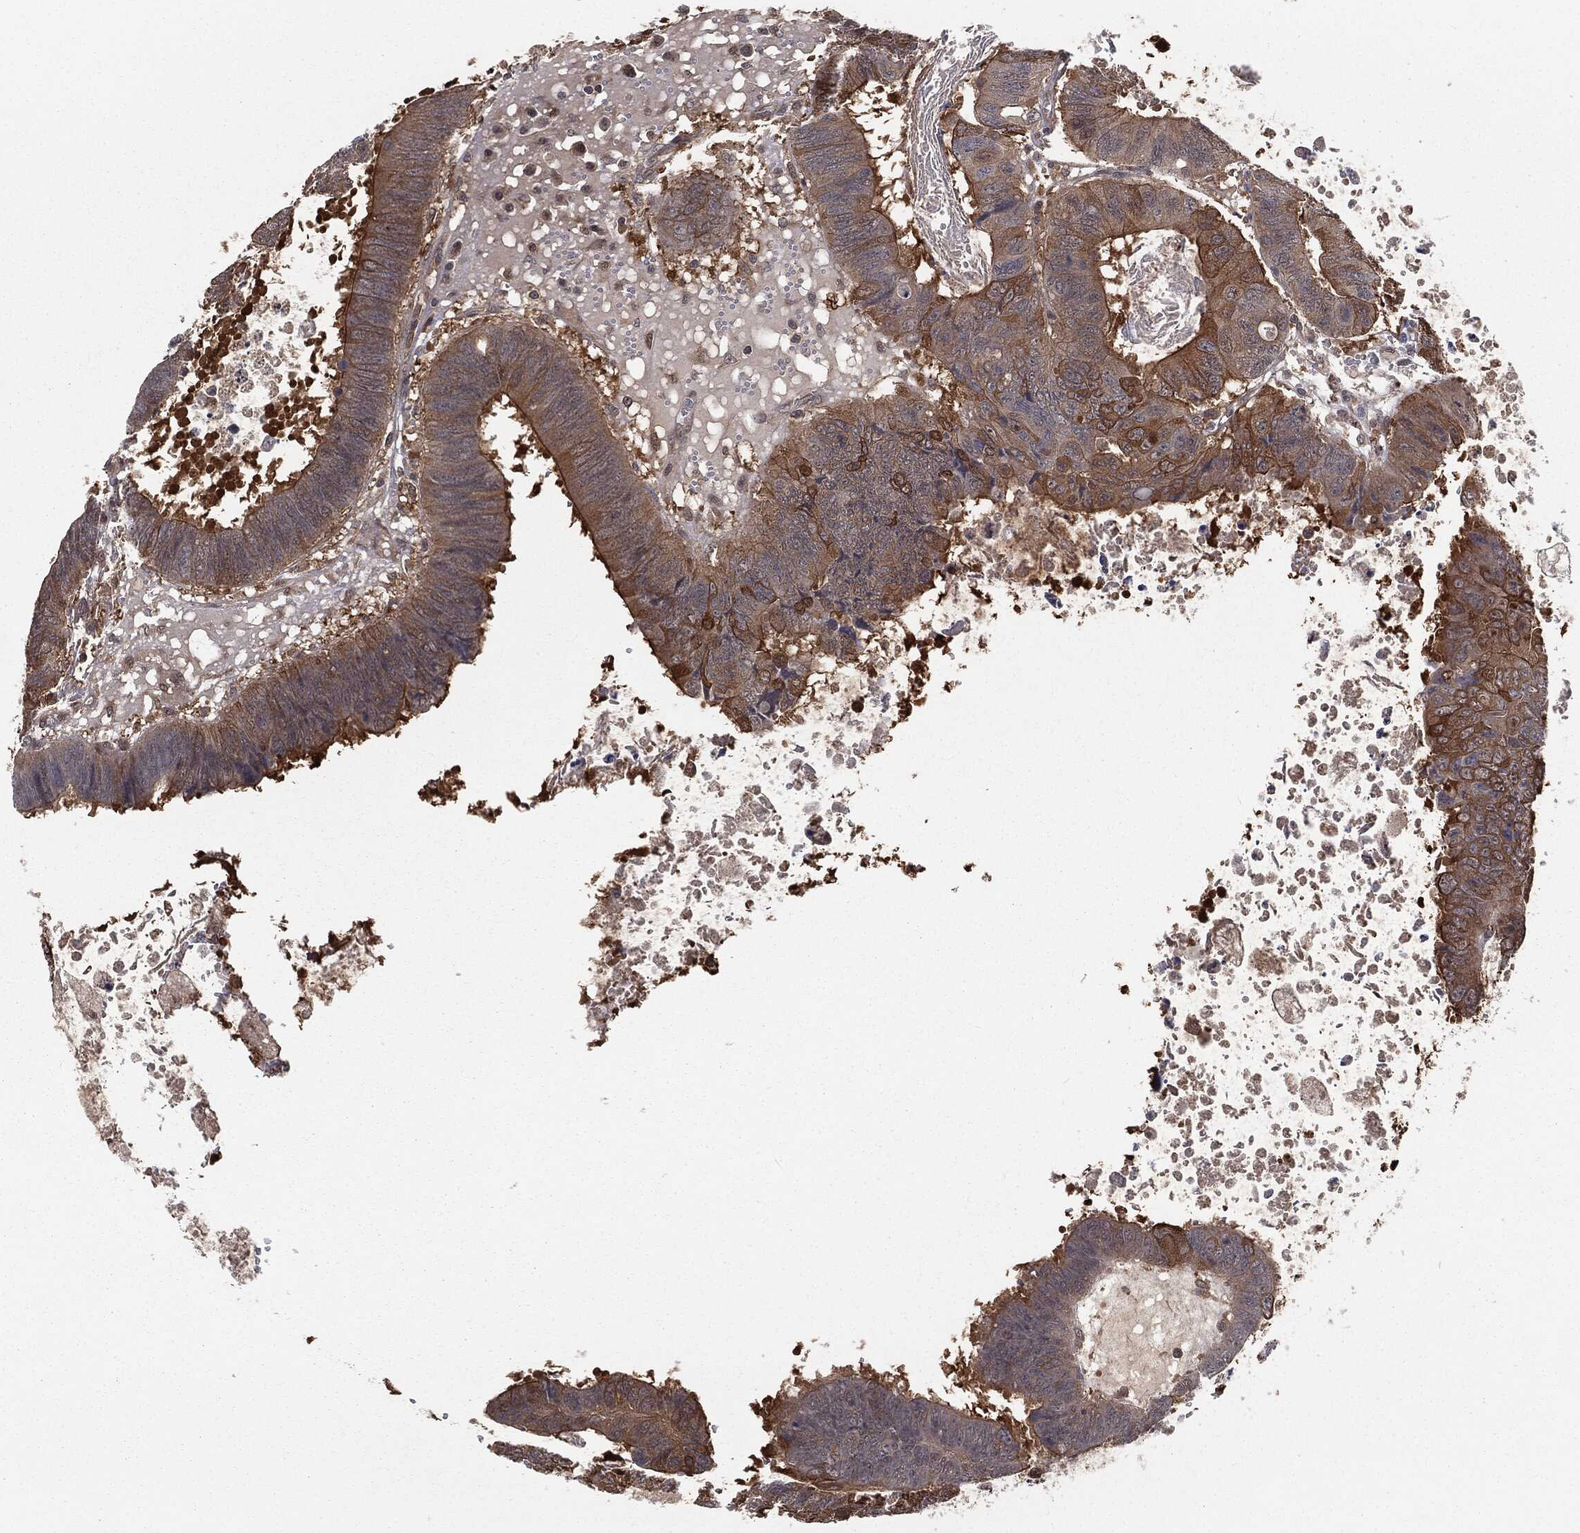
{"staining": {"intensity": "strong", "quantity": "<25%", "location": "cytoplasmic/membranous"}, "tissue": "colorectal cancer", "cell_type": "Tumor cells", "image_type": "cancer", "snomed": [{"axis": "morphology", "description": "Adenocarcinoma, NOS"}, {"axis": "topography", "description": "Colon"}], "caption": "Strong cytoplasmic/membranous protein staining is identified in about <25% of tumor cells in colorectal cancer. (Brightfield microscopy of DAB IHC at high magnification).", "gene": "FBXO7", "patient": {"sex": "male", "age": 62}}